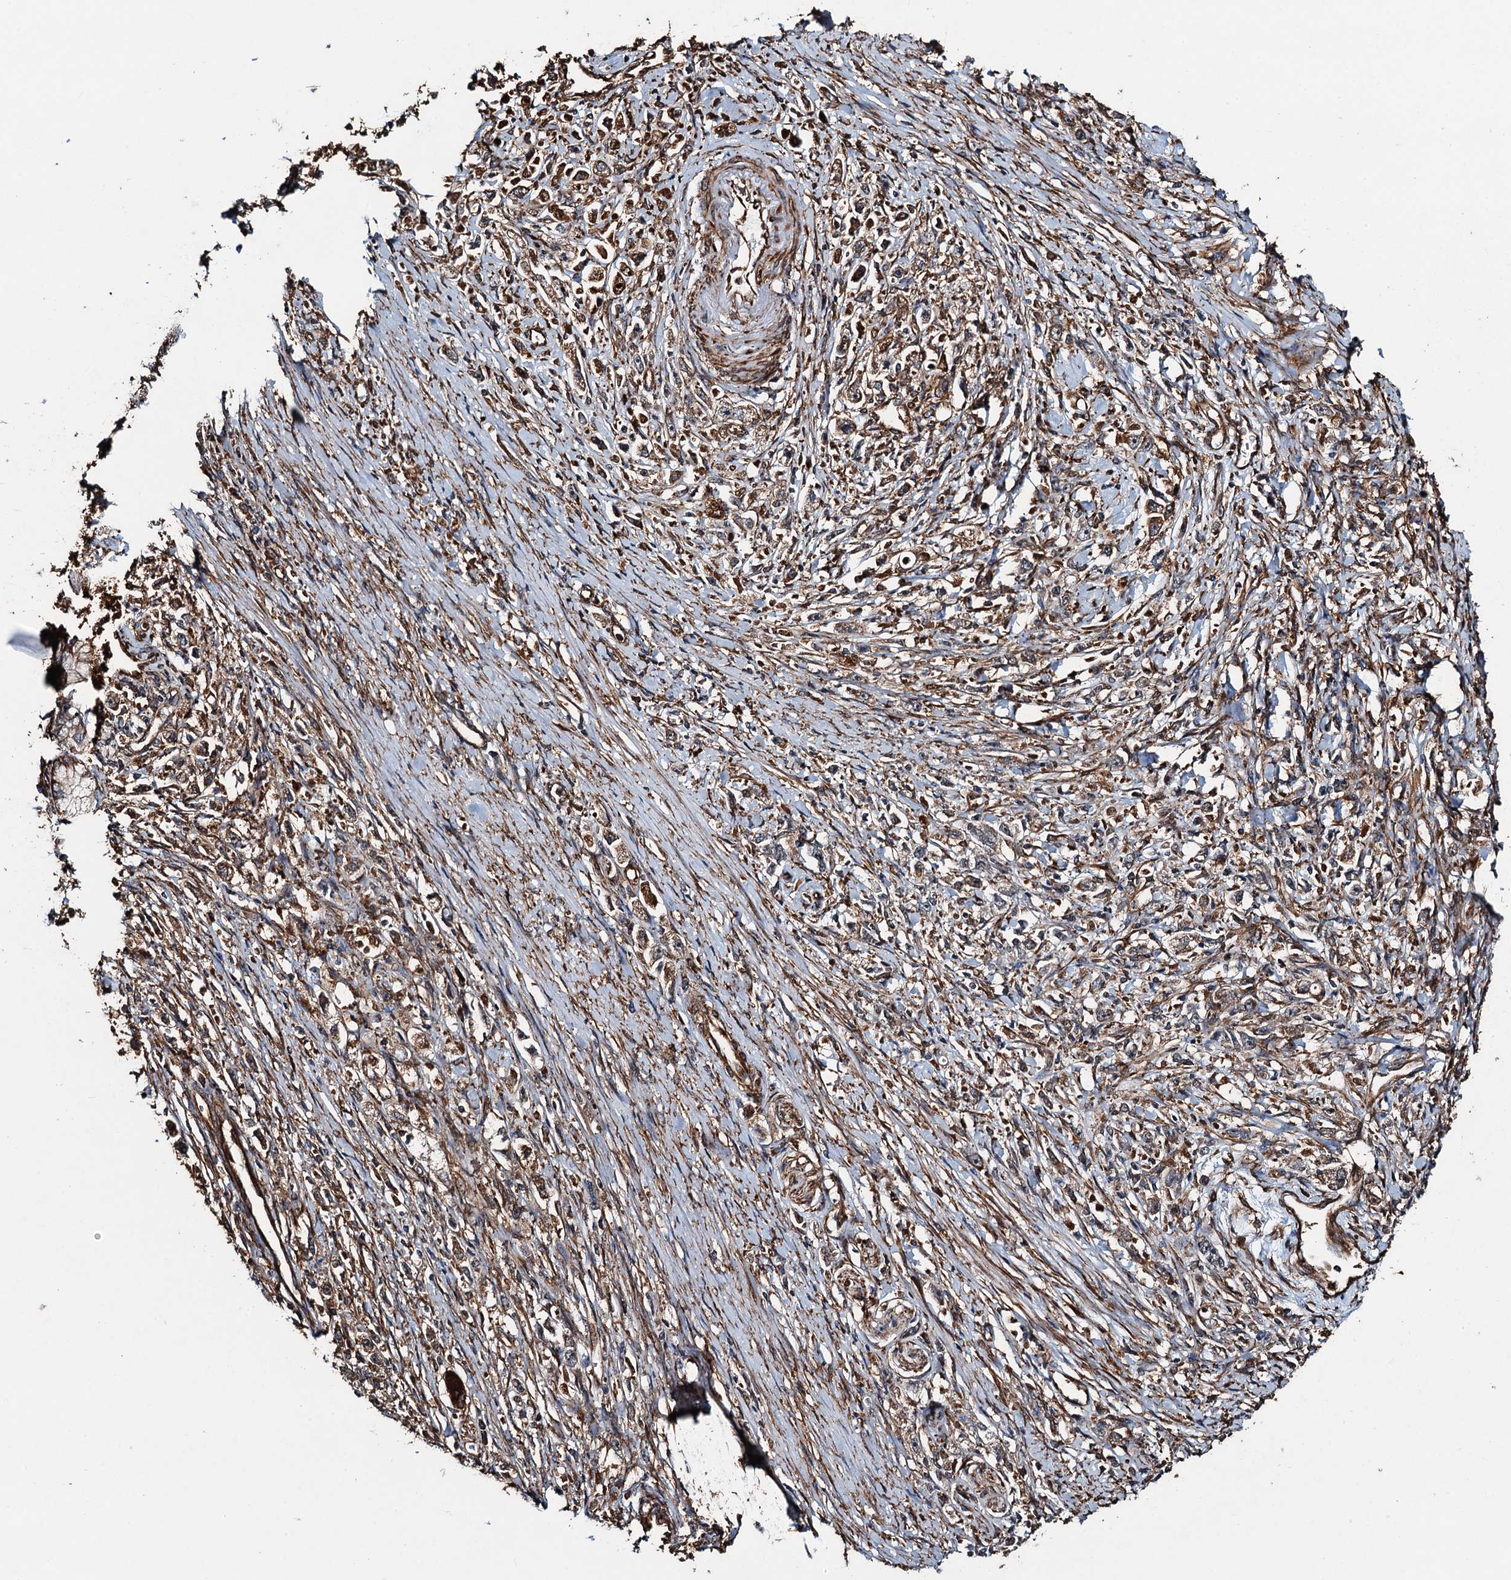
{"staining": {"intensity": "moderate", "quantity": ">75%", "location": "cytoplasmic/membranous"}, "tissue": "stomach cancer", "cell_type": "Tumor cells", "image_type": "cancer", "snomed": [{"axis": "morphology", "description": "Adenocarcinoma, NOS"}, {"axis": "topography", "description": "Stomach"}], "caption": "Stomach cancer (adenocarcinoma) tissue reveals moderate cytoplasmic/membranous staining in approximately >75% of tumor cells, visualized by immunohistochemistry. (brown staining indicates protein expression, while blue staining denotes nuclei).", "gene": "WHAMM", "patient": {"sex": "female", "age": 59}}